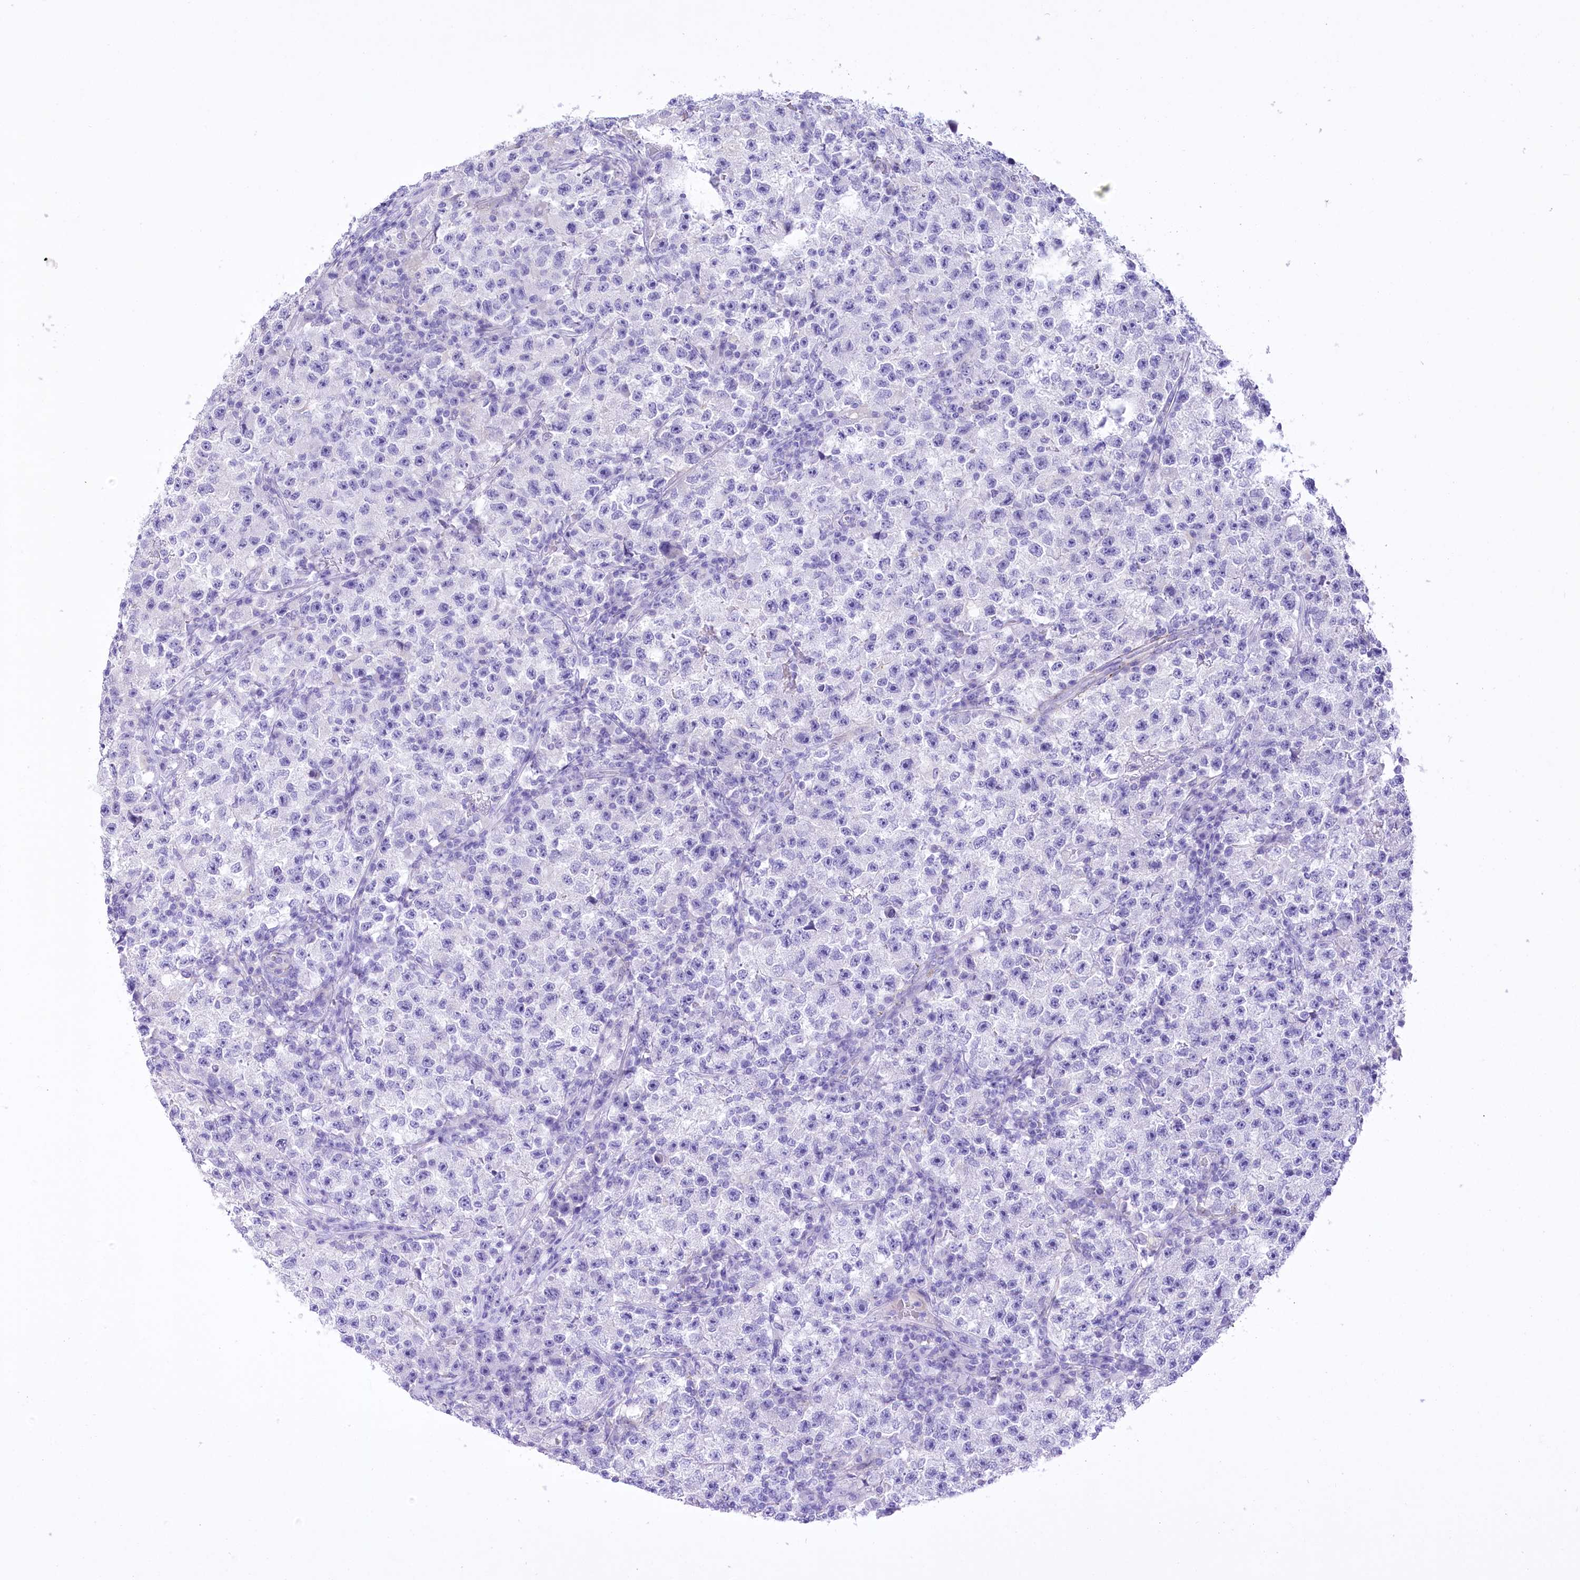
{"staining": {"intensity": "negative", "quantity": "none", "location": "none"}, "tissue": "testis cancer", "cell_type": "Tumor cells", "image_type": "cancer", "snomed": [{"axis": "morphology", "description": "Seminoma, NOS"}, {"axis": "topography", "description": "Testis"}], "caption": "Seminoma (testis) was stained to show a protein in brown. There is no significant positivity in tumor cells.", "gene": "PBLD", "patient": {"sex": "male", "age": 22}}